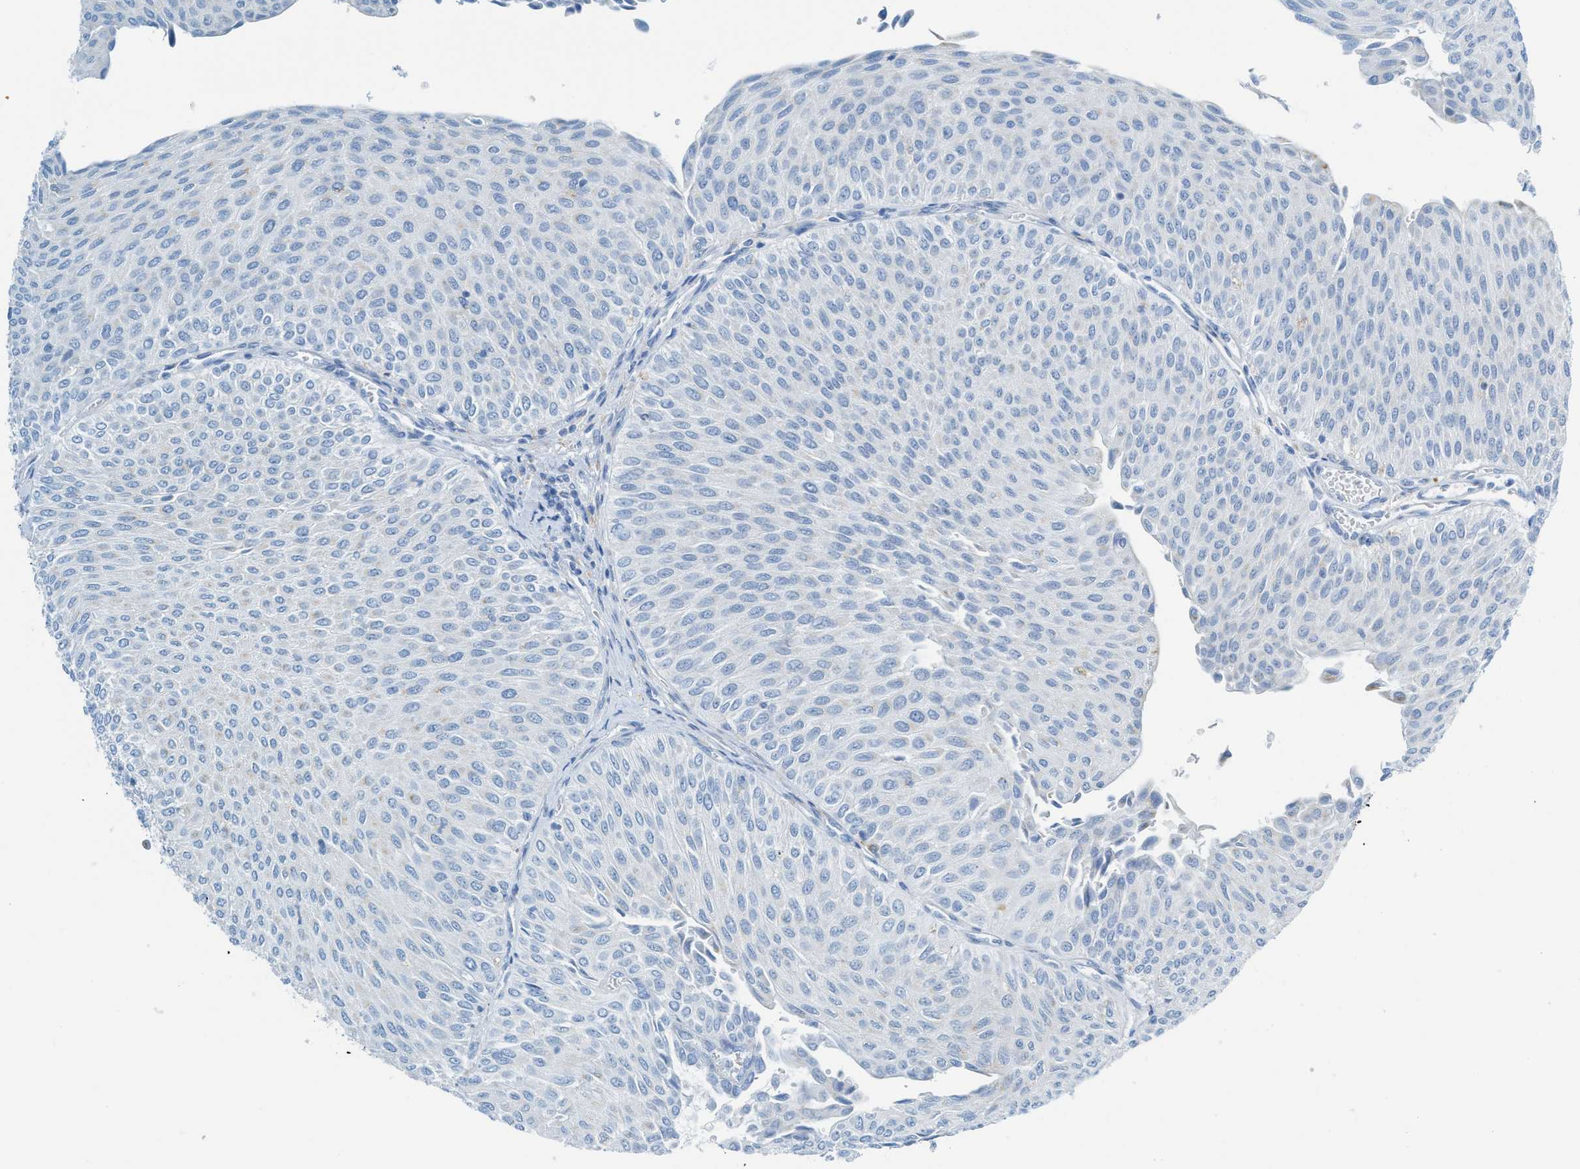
{"staining": {"intensity": "negative", "quantity": "none", "location": "none"}, "tissue": "urothelial cancer", "cell_type": "Tumor cells", "image_type": "cancer", "snomed": [{"axis": "morphology", "description": "Urothelial carcinoma, Low grade"}, {"axis": "topography", "description": "Urinary bladder"}], "caption": "Tumor cells show no significant protein expression in urothelial cancer. The staining is performed using DAB (3,3'-diaminobenzidine) brown chromogen with nuclei counter-stained in using hematoxylin.", "gene": "C21orf62", "patient": {"sex": "male", "age": 78}}